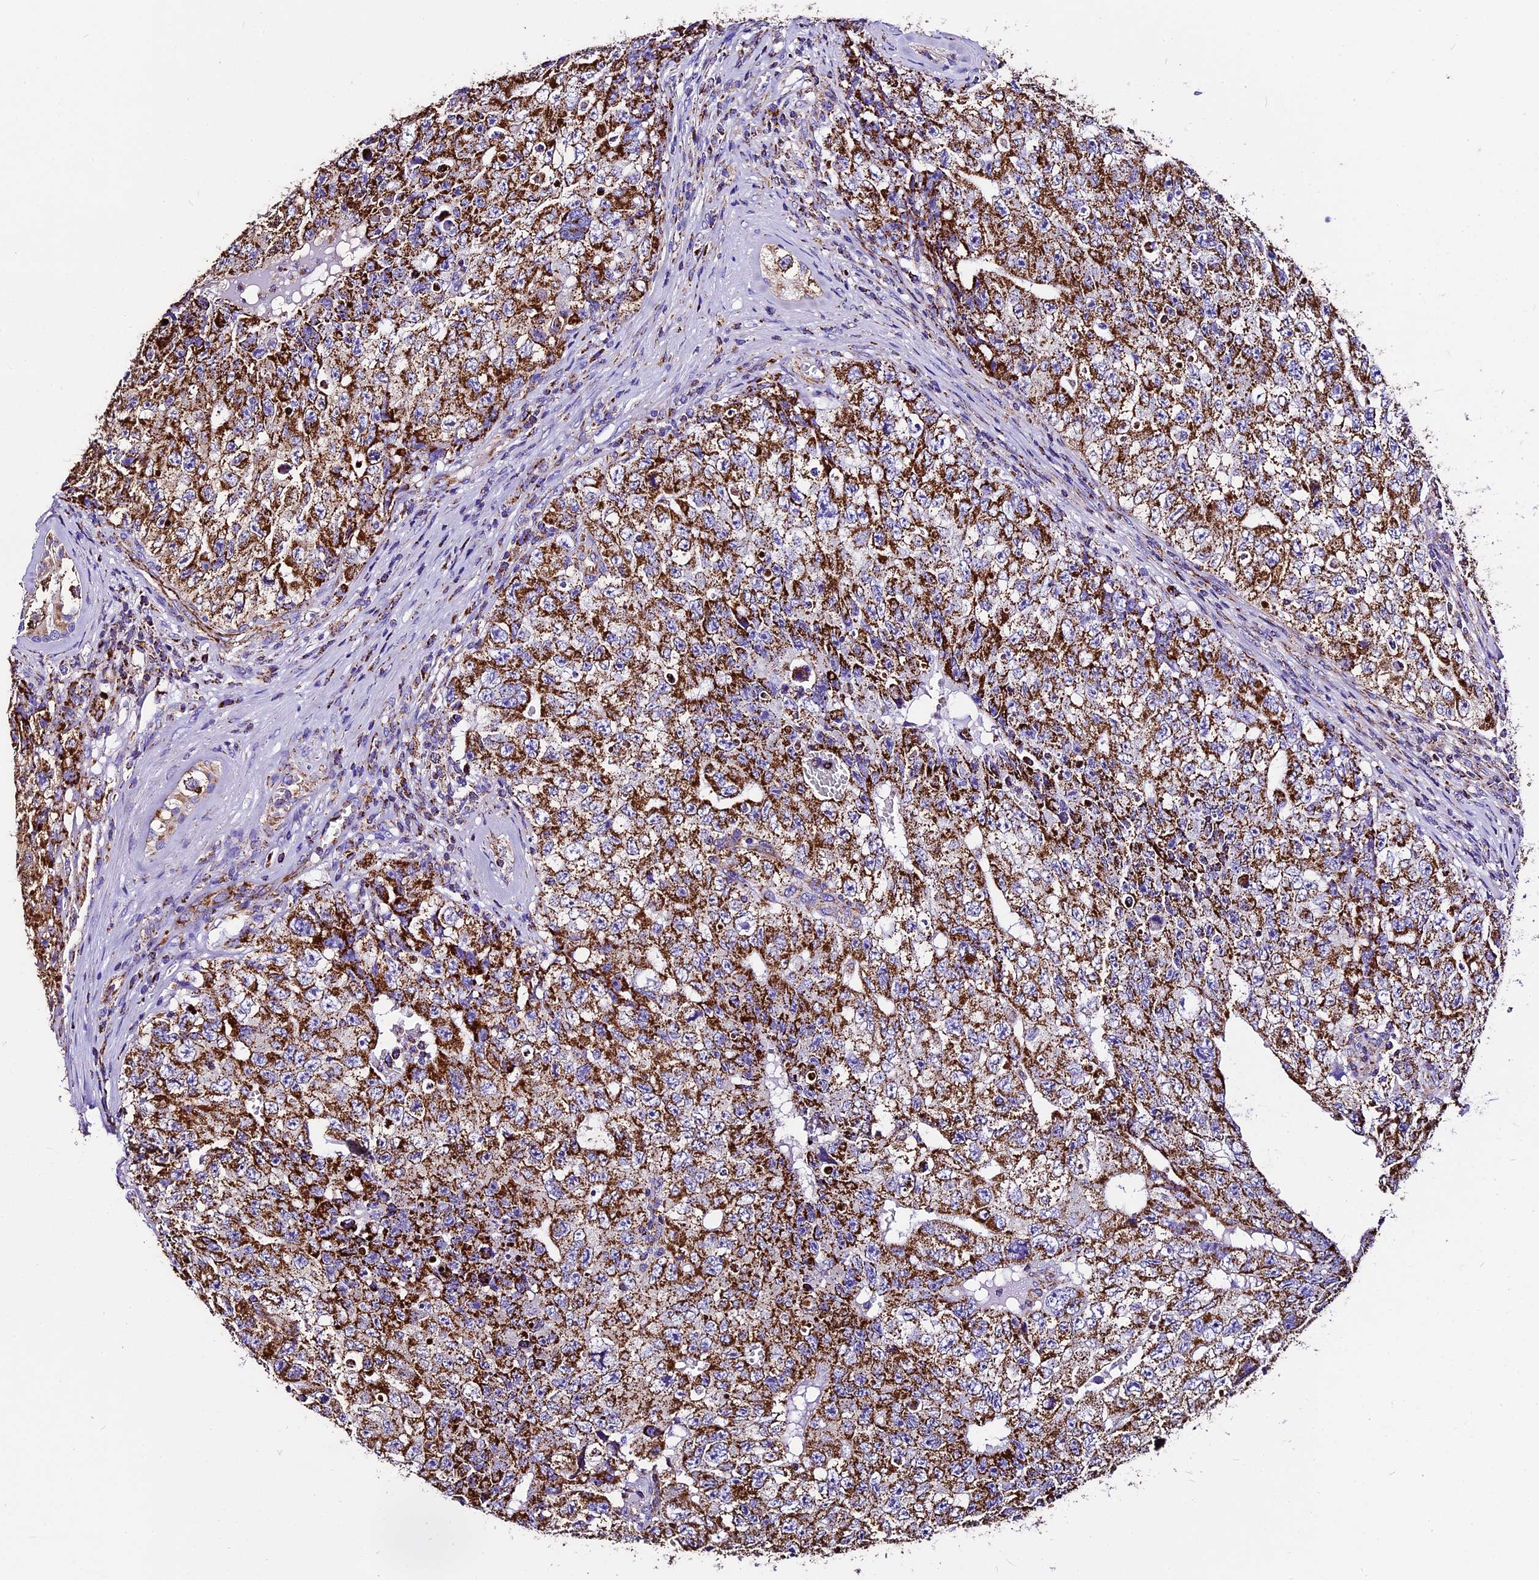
{"staining": {"intensity": "strong", "quantity": ">75%", "location": "cytoplasmic/membranous"}, "tissue": "testis cancer", "cell_type": "Tumor cells", "image_type": "cancer", "snomed": [{"axis": "morphology", "description": "Carcinoma, Embryonal, NOS"}, {"axis": "topography", "description": "Testis"}], "caption": "Immunohistochemistry photomicrograph of testis embryonal carcinoma stained for a protein (brown), which exhibits high levels of strong cytoplasmic/membranous positivity in approximately >75% of tumor cells.", "gene": "DCAF5", "patient": {"sex": "male", "age": 17}}